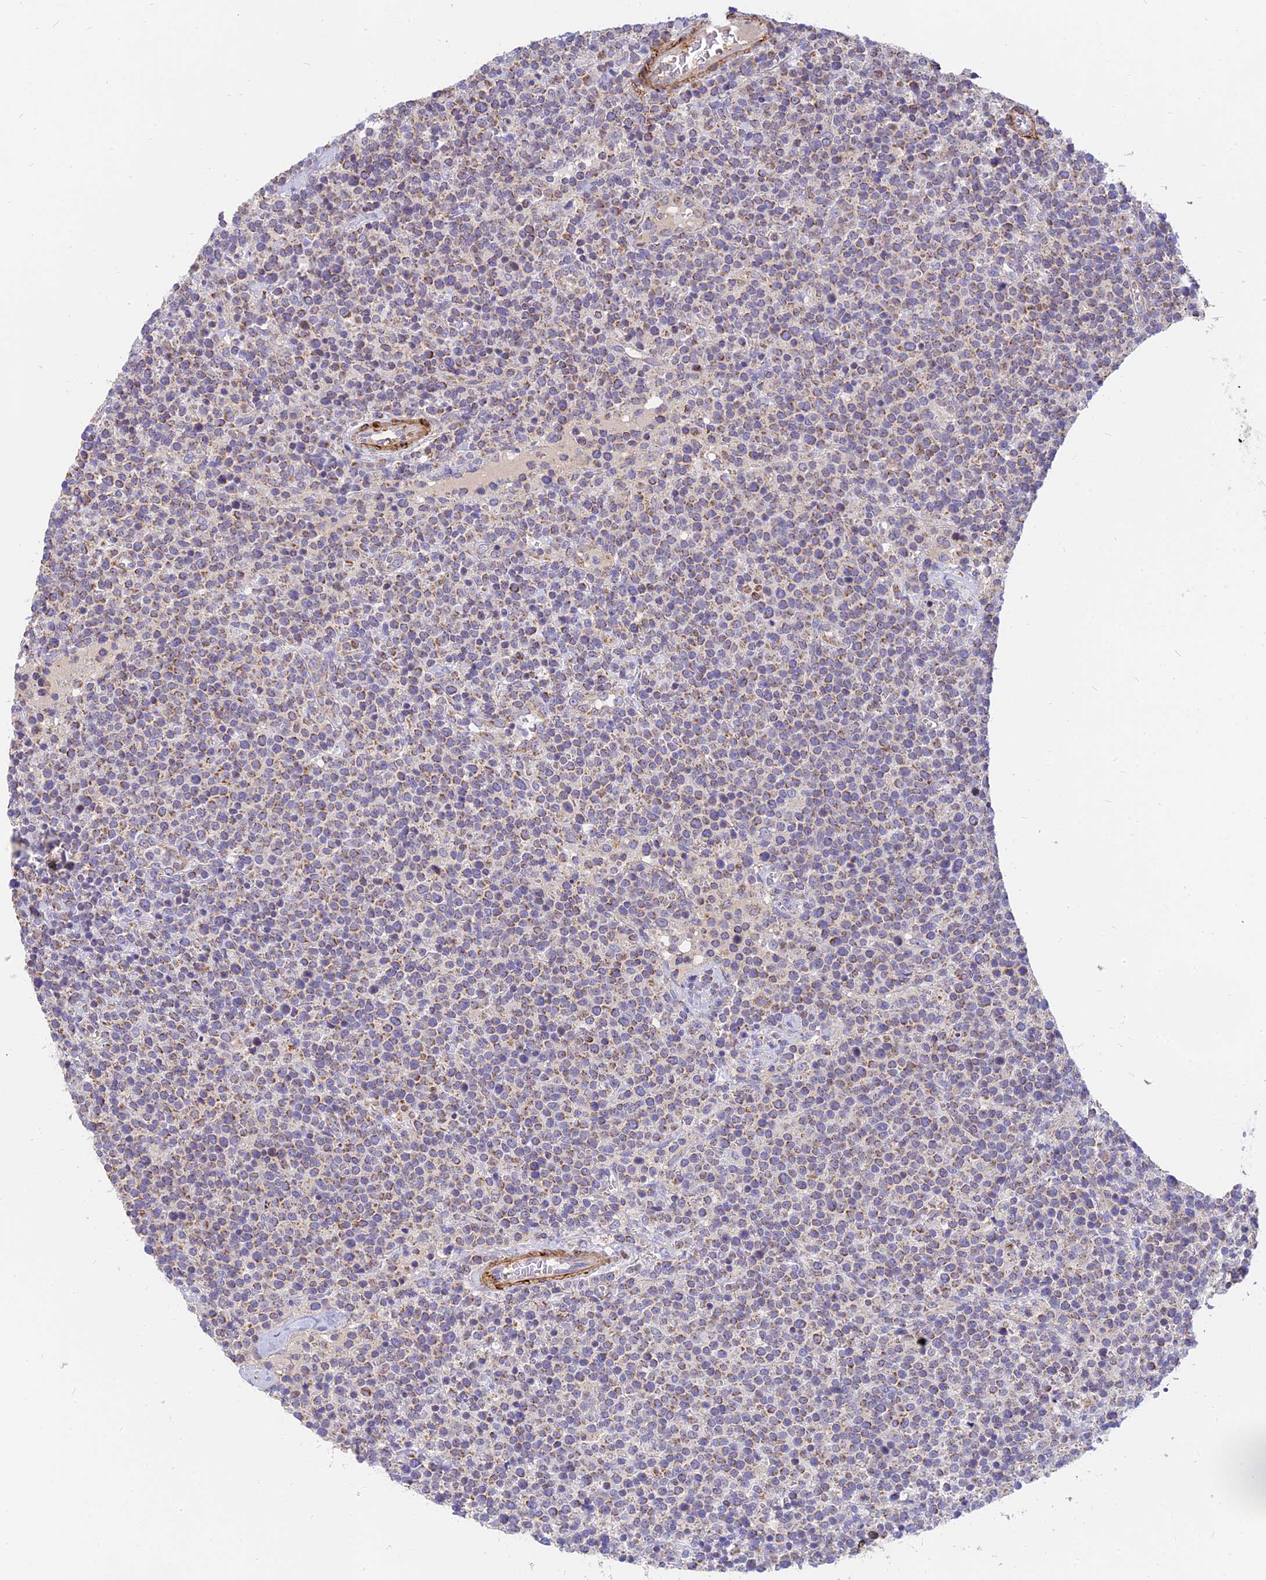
{"staining": {"intensity": "weak", "quantity": ">75%", "location": "cytoplasmic/membranous"}, "tissue": "lymphoma", "cell_type": "Tumor cells", "image_type": "cancer", "snomed": [{"axis": "morphology", "description": "Malignant lymphoma, non-Hodgkin's type, High grade"}, {"axis": "topography", "description": "Lymph node"}], "caption": "Protein expression analysis of human high-grade malignant lymphoma, non-Hodgkin's type reveals weak cytoplasmic/membranous expression in approximately >75% of tumor cells.", "gene": "MRPL15", "patient": {"sex": "male", "age": 61}}